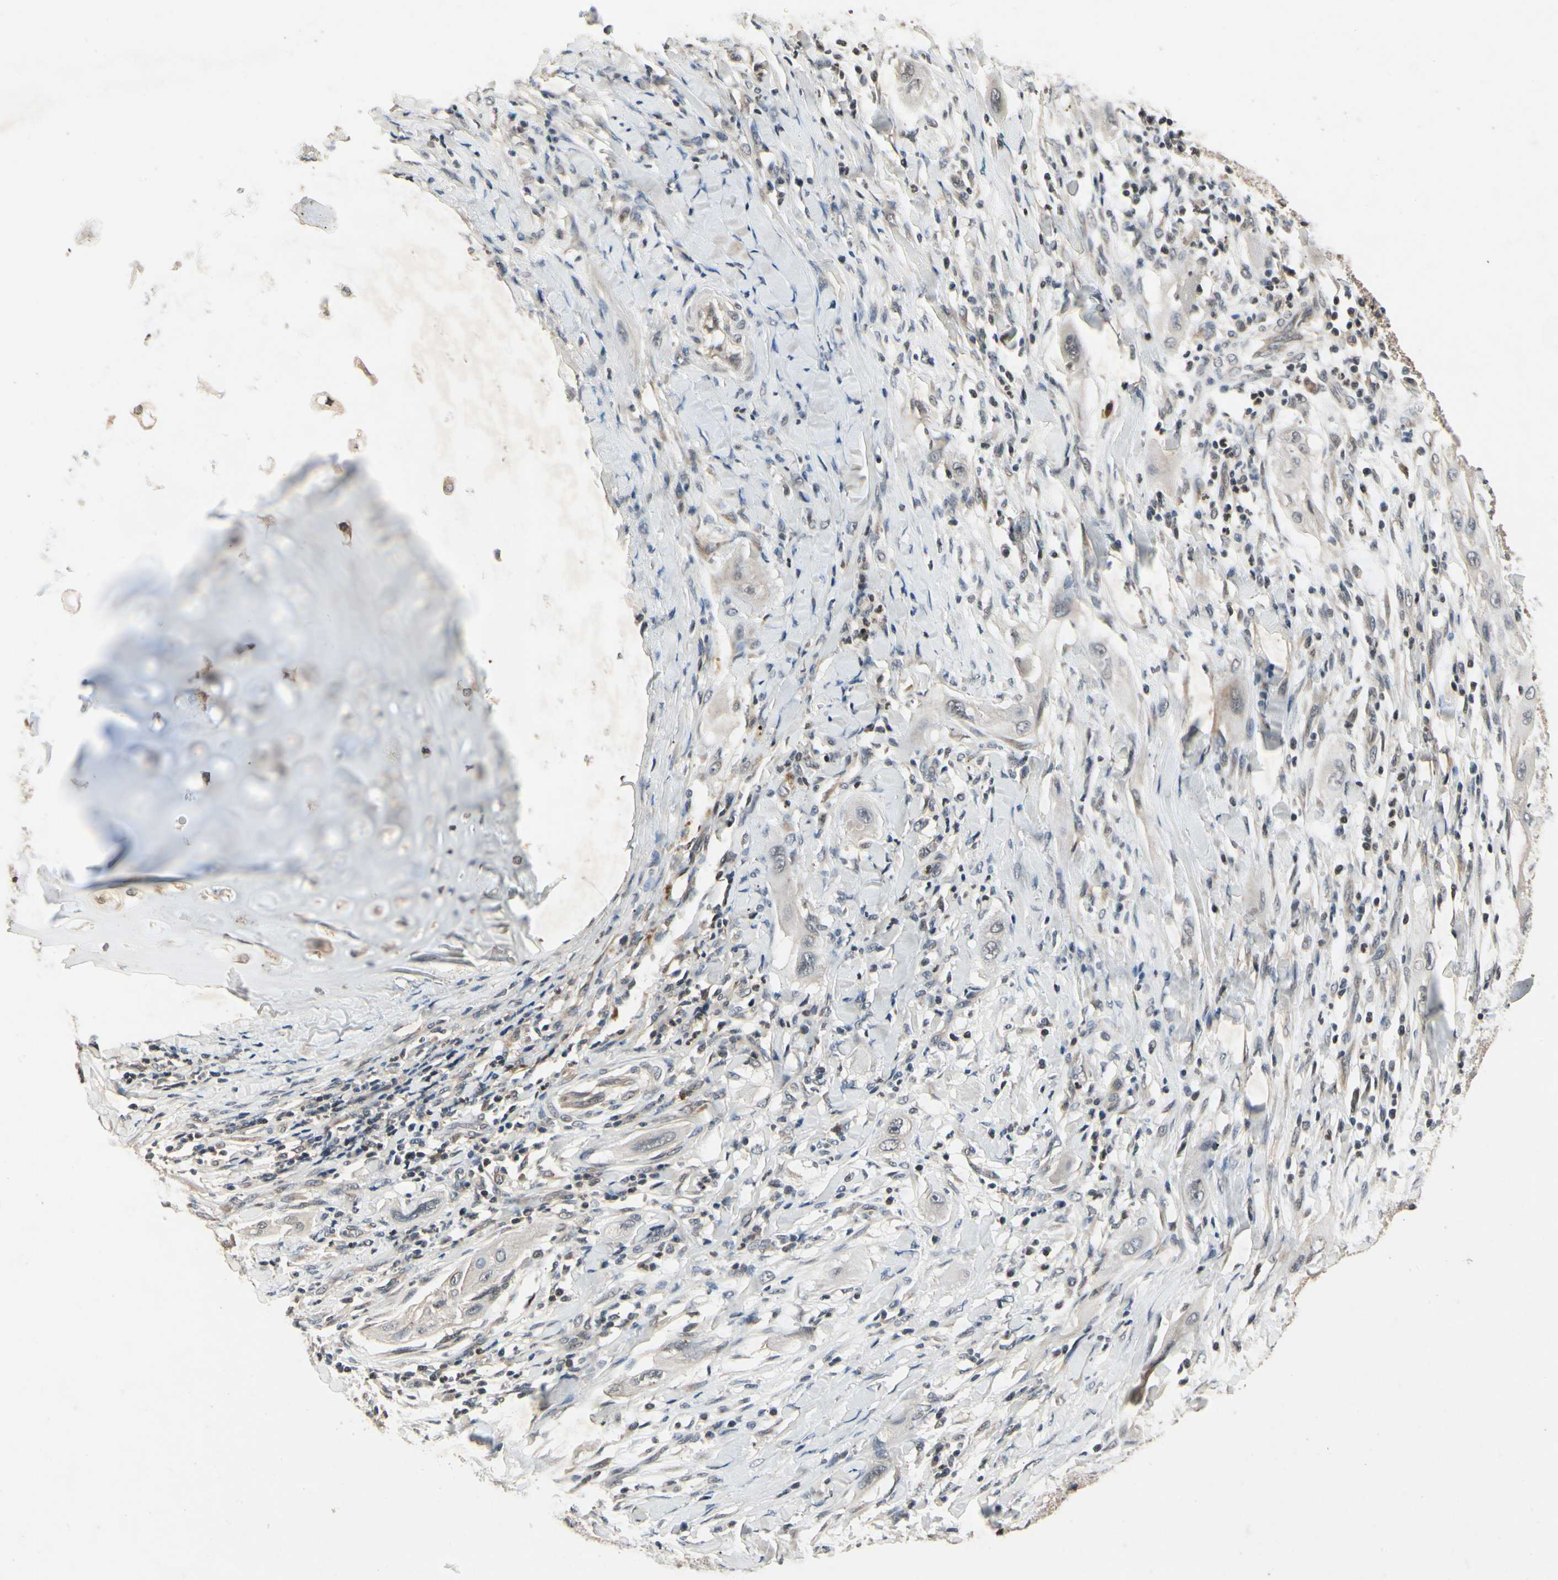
{"staining": {"intensity": "weak", "quantity": "<25%", "location": "cytoplasmic/membranous"}, "tissue": "lung cancer", "cell_type": "Tumor cells", "image_type": "cancer", "snomed": [{"axis": "morphology", "description": "Squamous cell carcinoma, NOS"}, {"axis": "topography", "description": "Lung"}], "caption": "The photomicrograph shows no staining of tumor cells in lung cancer. The staining is performed using DAB brown chromogen with nuclei counter-stained in using hematoxylin.", "gene": "DPY19L3", "patient": {"sex": "female", "age": 47}}